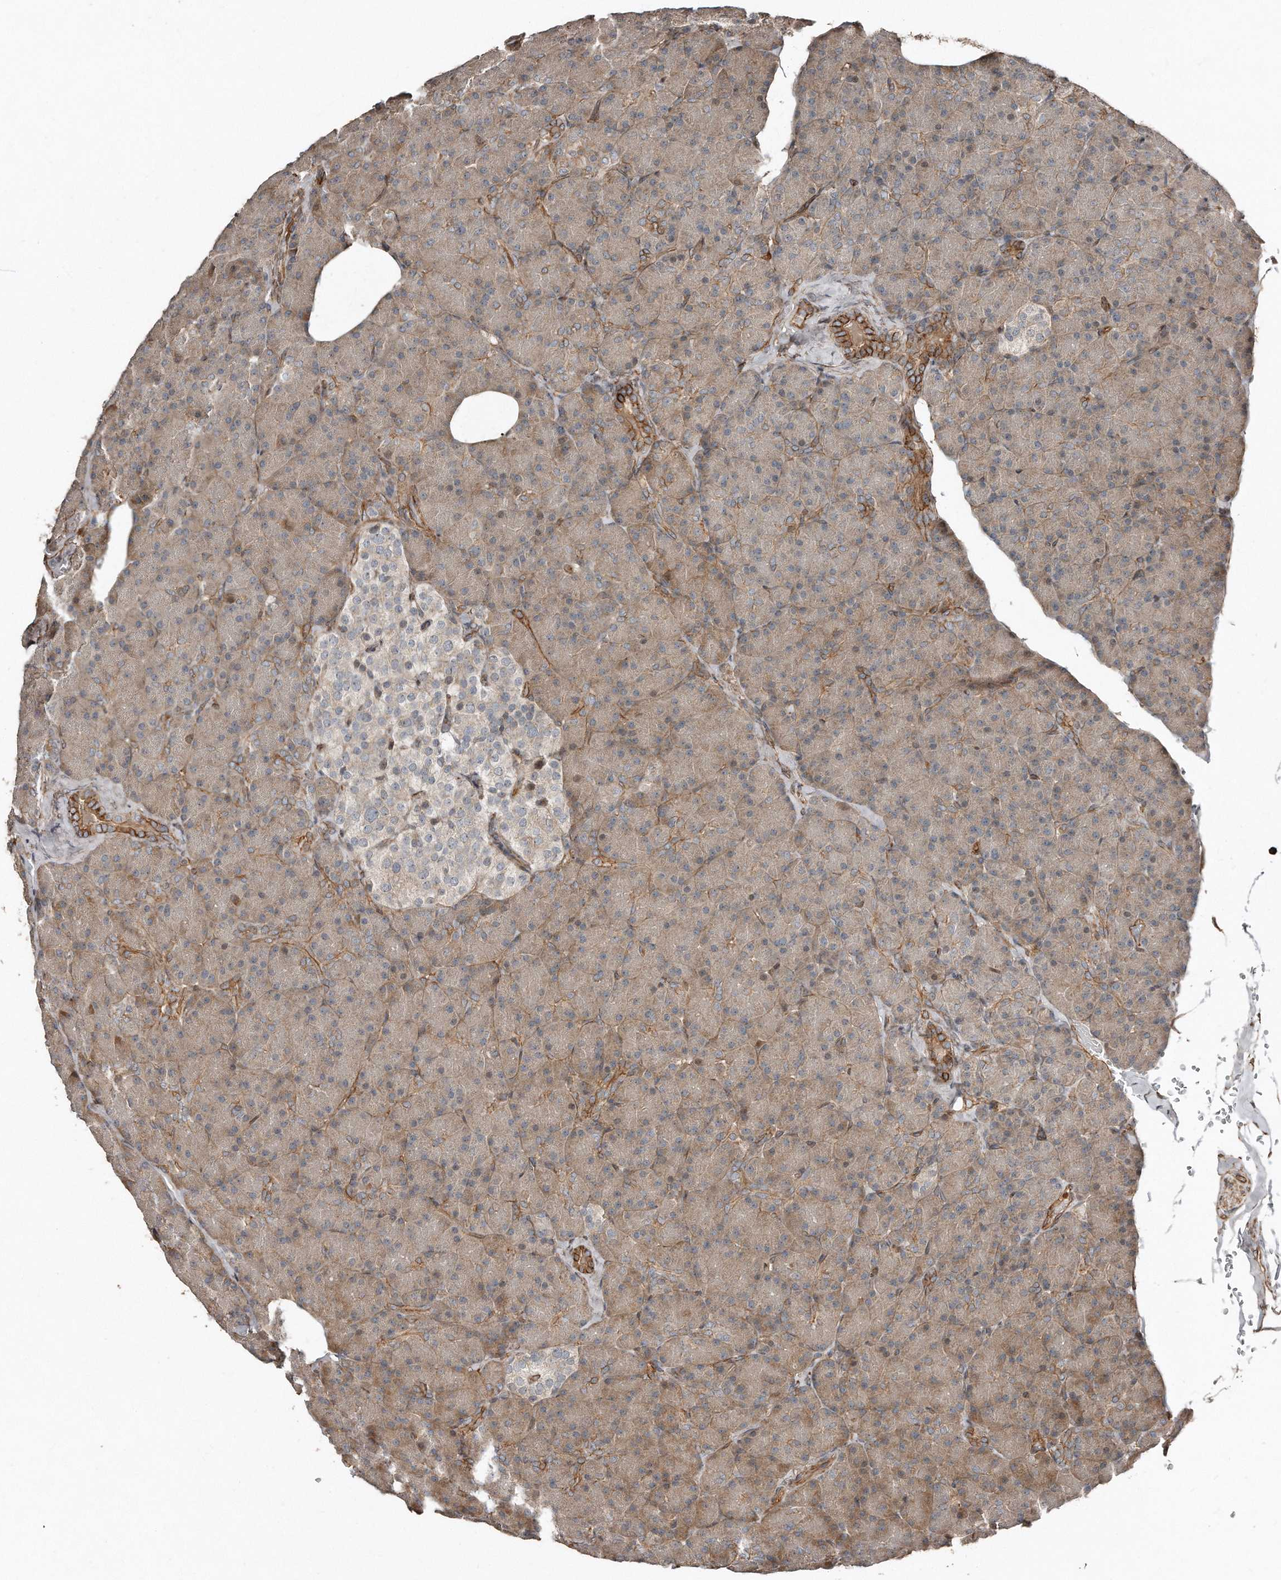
{"staining": {"intensity": "moderate", "quantity": "<25%", "location": "cytoplasmic/membranous"}, "tissue": "pancreas", "cell_type": "Exocrine glandular cells", "image_type": "normal", "snomed": [{"axis": "morphology", "description": "Normal tissue, NOS"}, {"axis": "topography", "description": "Pancreas"}], "caption": "Pancreas stained with DAB (3,3'-diaminobenzidine) IHC reveals low levels of moderate cytoplasmic/membranous expression in about <25% of exocrine glandular cells.", "gene": "SNAP47", "patient": {"sex": "female", "age": 43}}